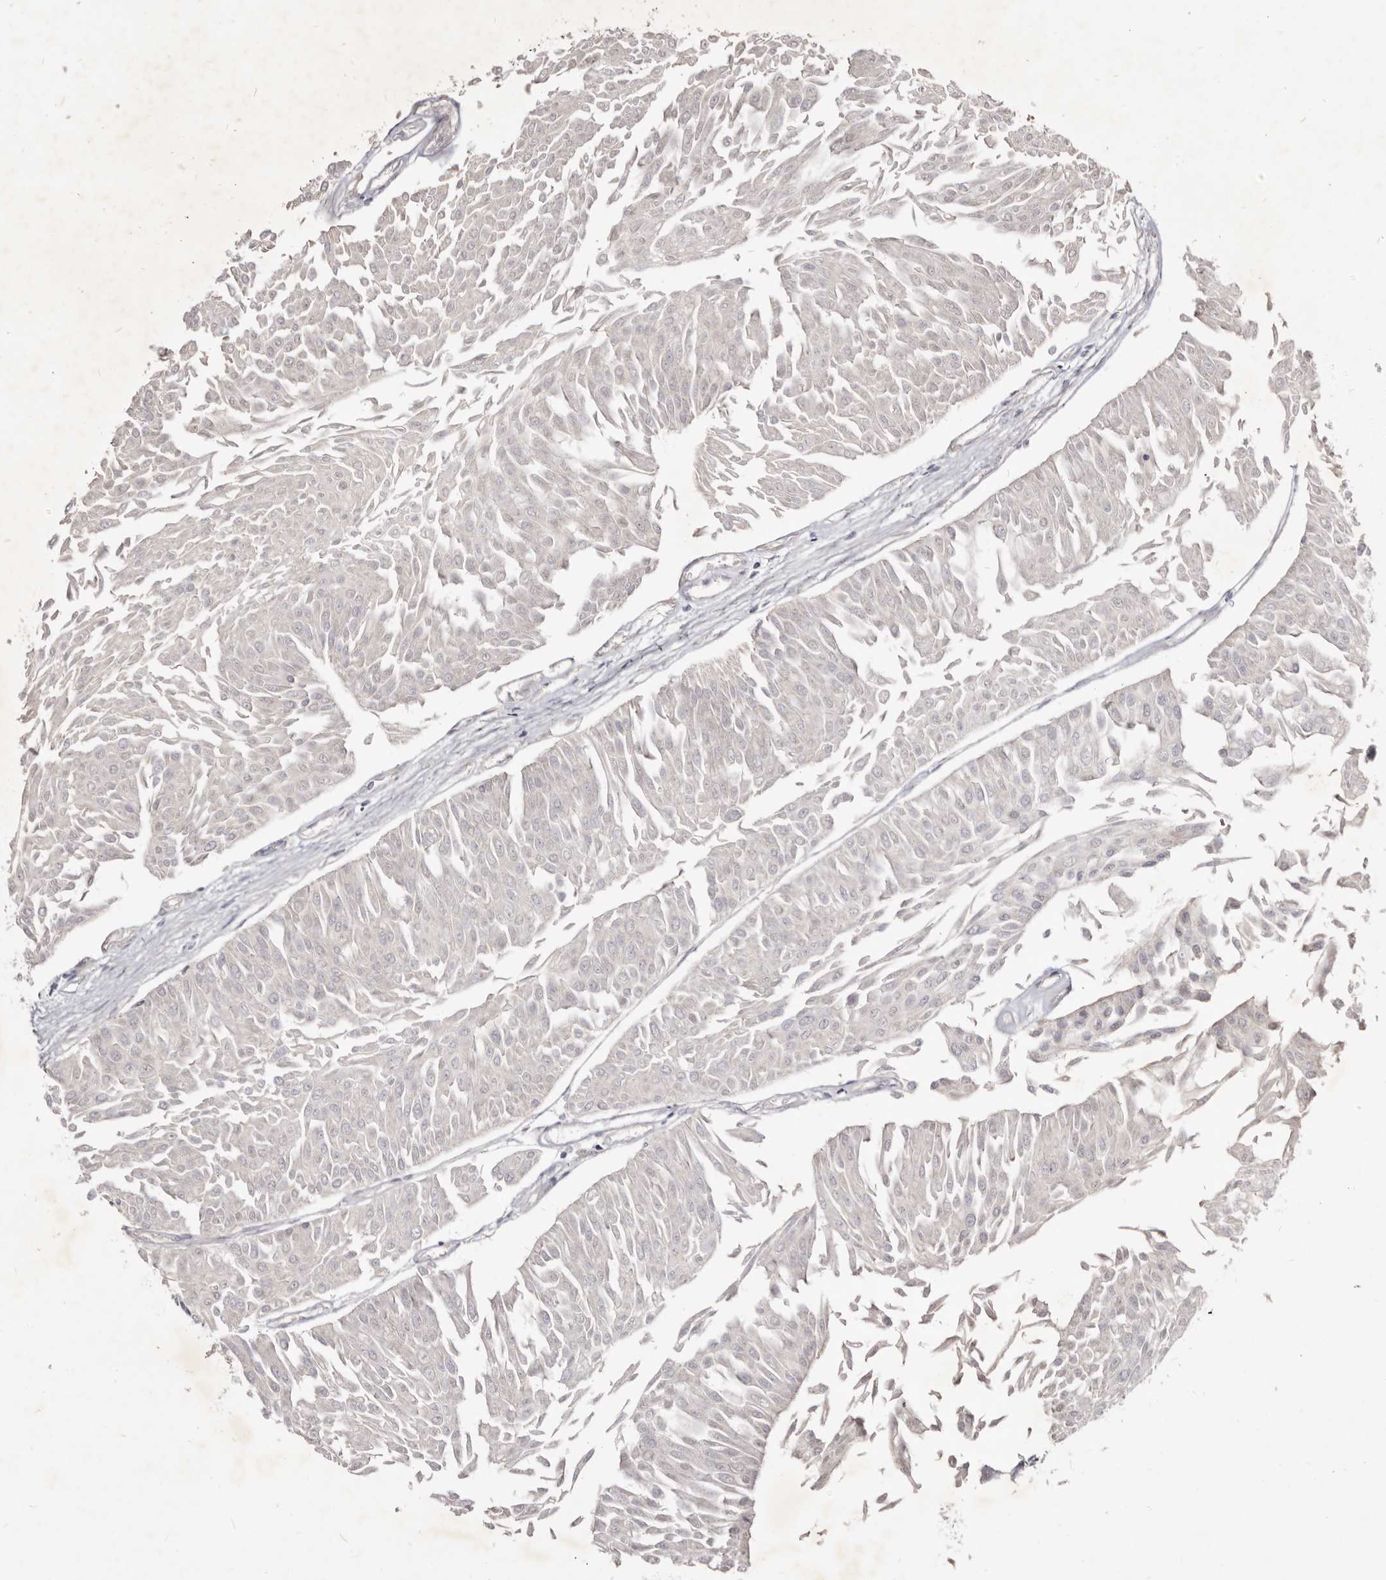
{"staining": {"intensity": "negative", "quantity": "none", "location": "none"}, "tissue": "urothelial cancer", "cell_type": "Tumor cells", "image_type": "cancer", "snomed": [{"axis": "morphology", "description": "Urothelial carcinoma, Low grade"}, {"axis": "topography", "description": "Urinary bladder"}], "caption": "Immunohistochemical staining of human urothelial cancer displays no significant positivity in tumor cells. (Immunohistochemistry, brightfield microscopy, high magnification).", "gene": "KIF2B", "patient": {"sex": "male", "age": 67}}